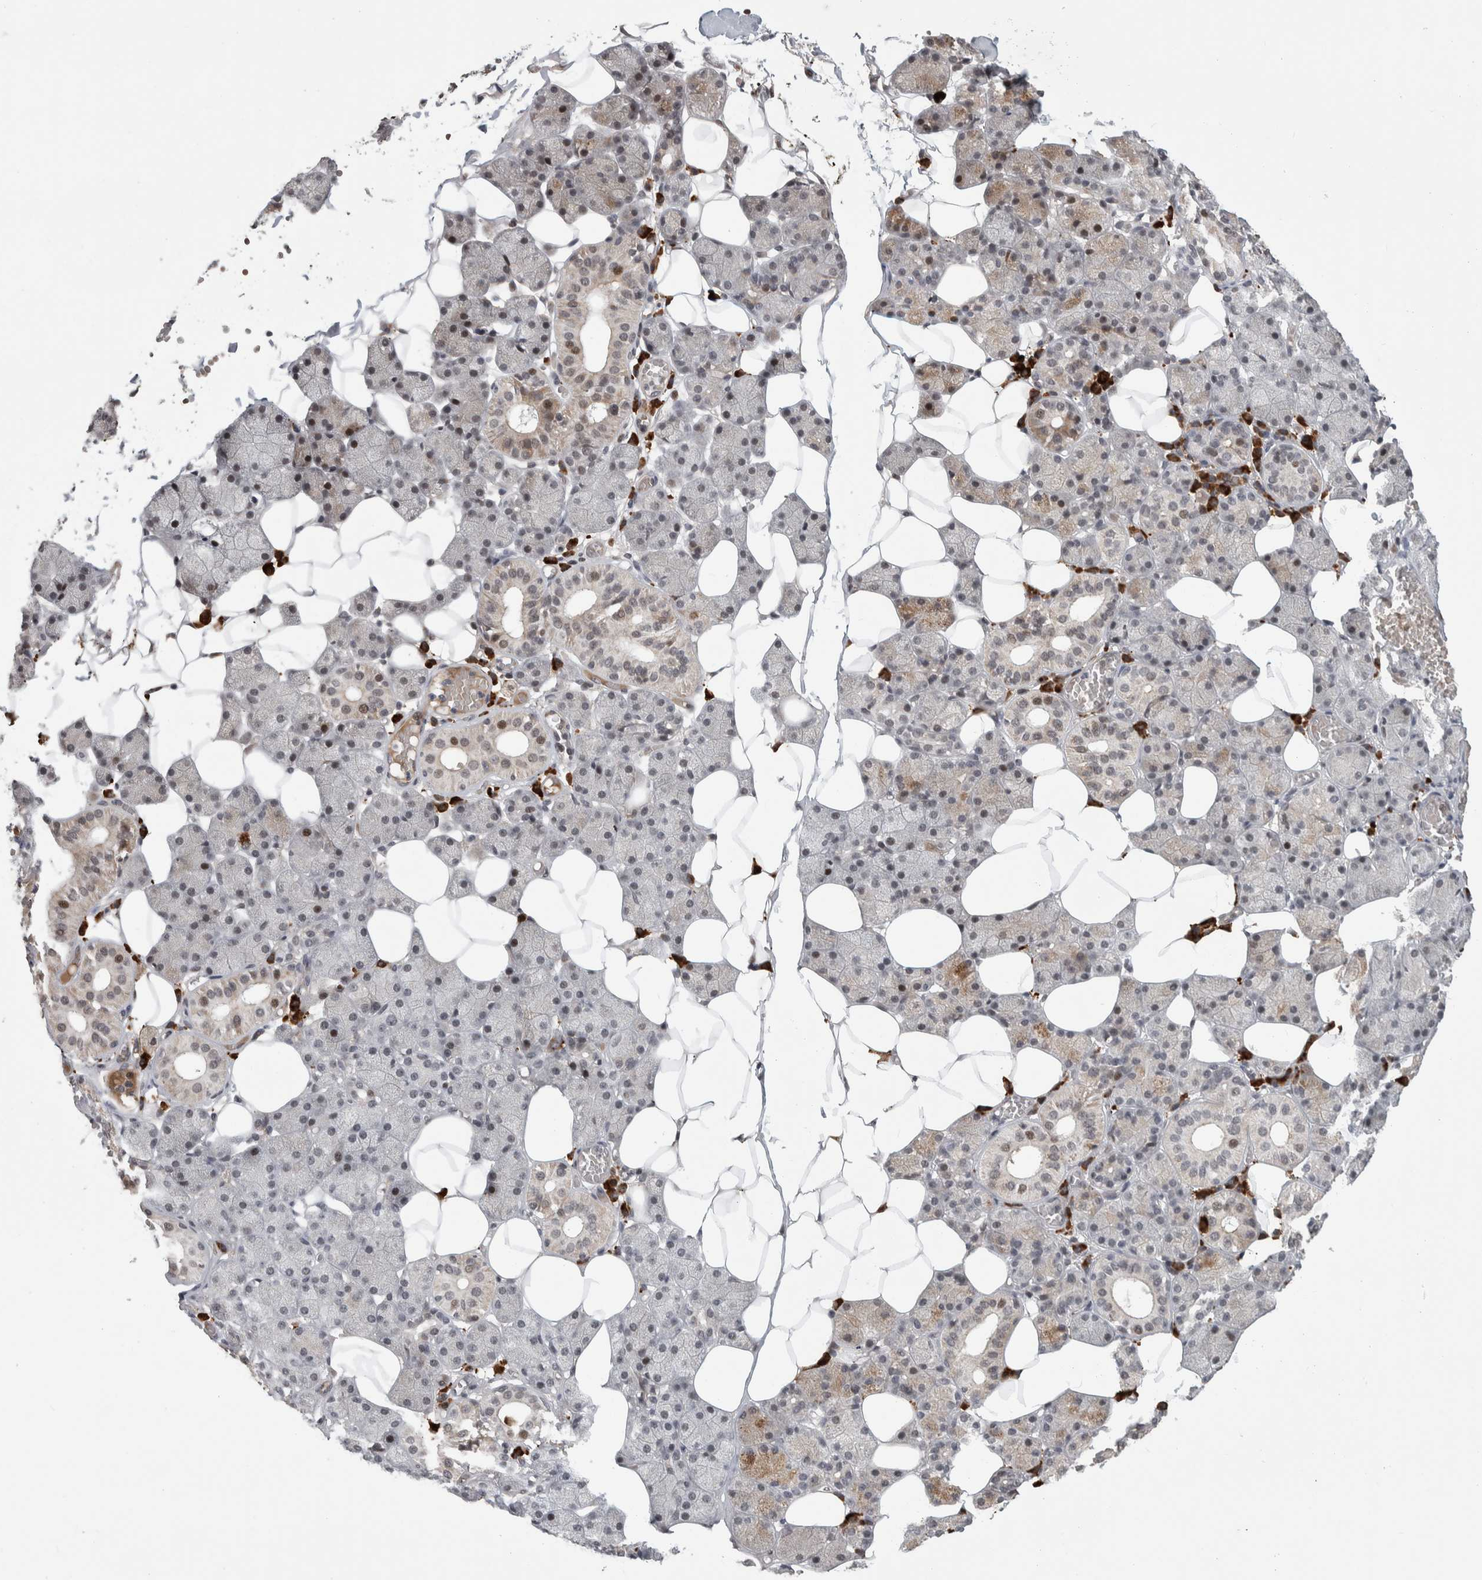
{"staining": {"intensity": "weak", "quantity": "<25%", "location": "cytoplasmic/membranous"}, "tissue": "salivary gland", "cell_type": "Glandular cells", "image_type": "normal", "snomed": [{"axis": "morphology", "description": "Normal tissue, NOS"}, {"axis": "topography", "description": "Salivary gland"}], "caption": "Glandular cells are negative for protein expression in benign human salivary gland. Brightfield microscopy of immunohistochemistry stained with DAB (3,3'-diaminobenzidine) (brown) and hematoxylin (blue), captured at high magnification.", "gene": "ZNF592", "patient": {"sex": "female", "age": 33}}